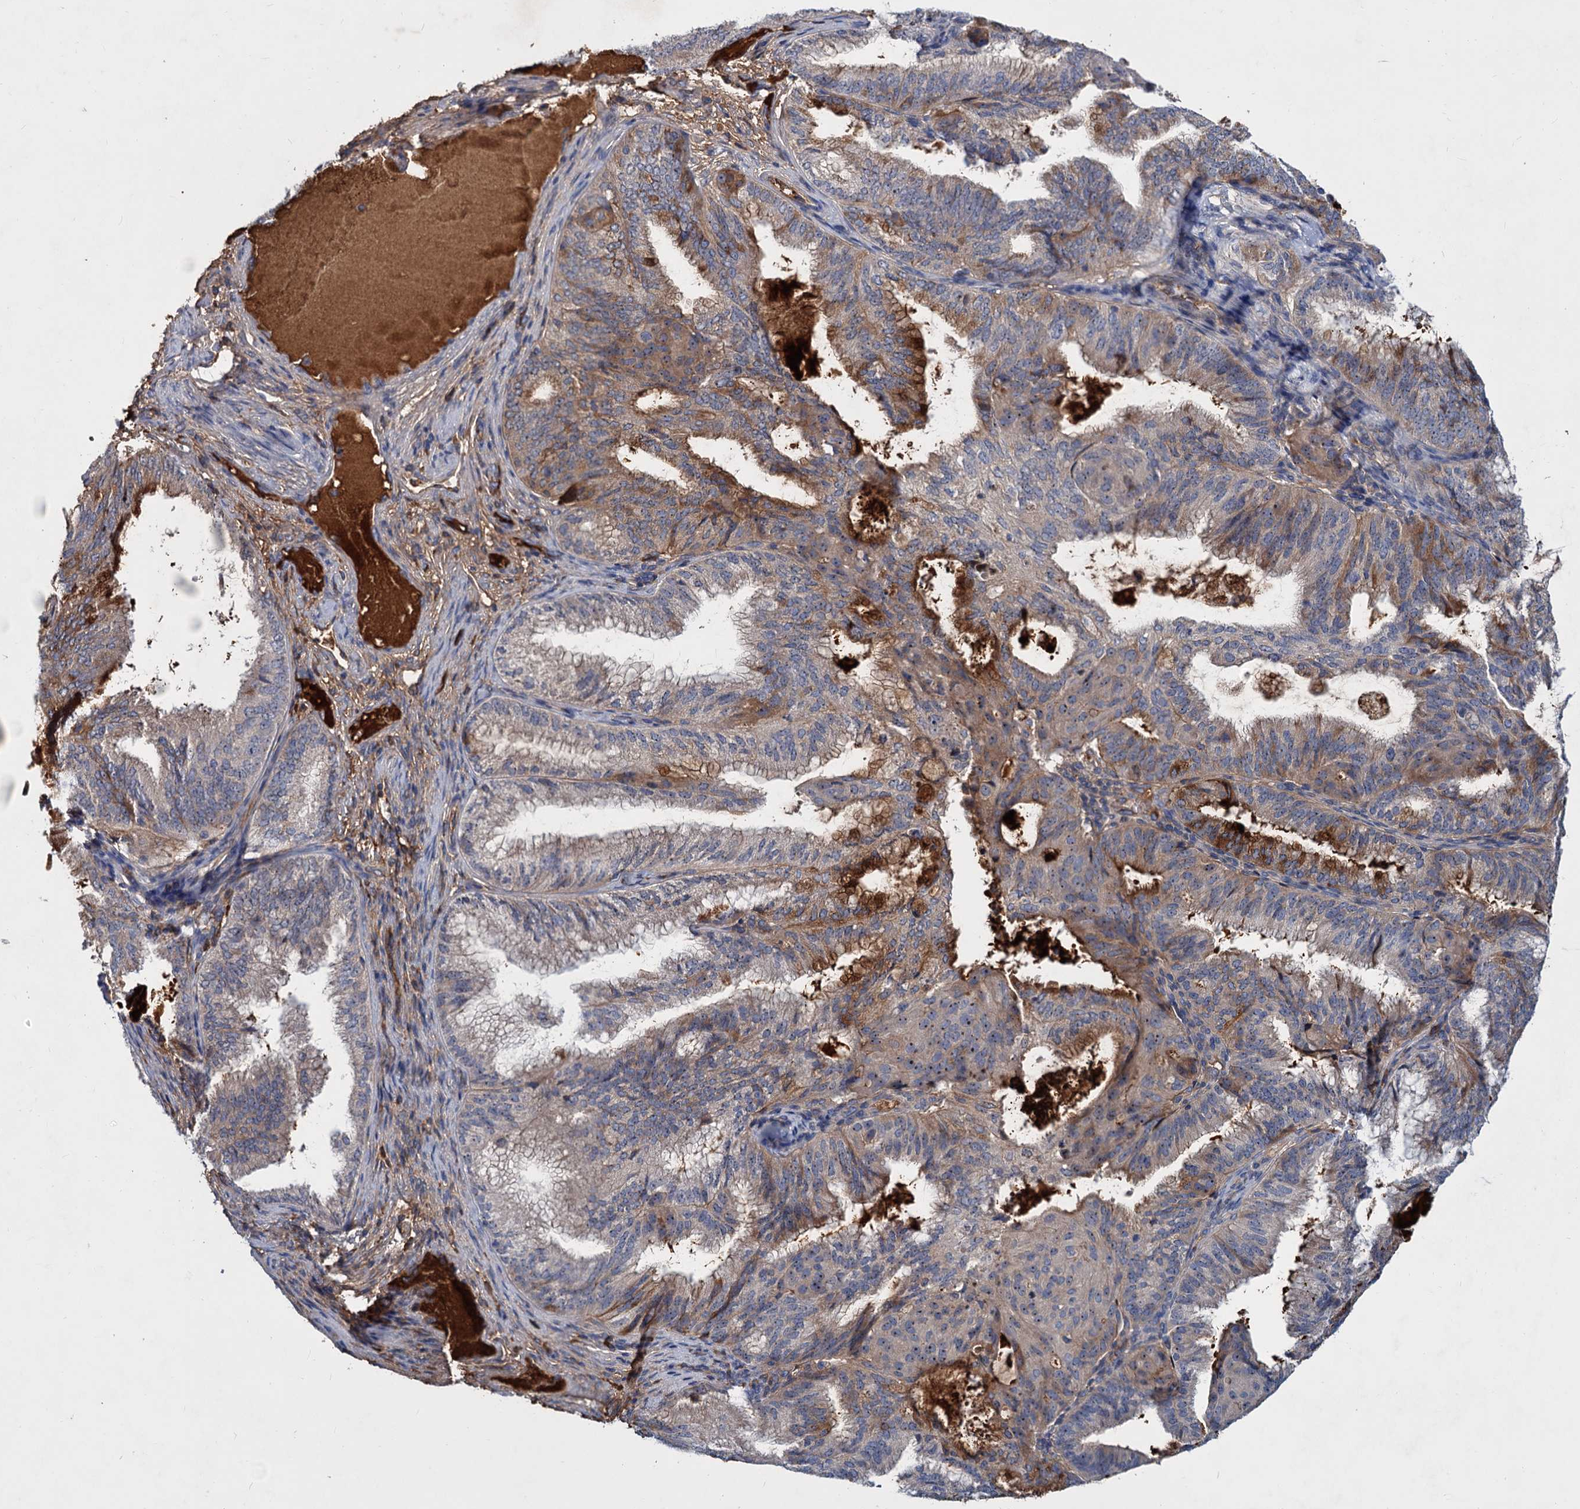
{"staining": {"intensity": "moderate", "quantity": "25%-75%", "location": "cytoplasmic/membranous"}, "tissue": "endometrial cancer", "cell_type": "Tumor cells", "image_type": "cancer", "snomed": [{"axis": "morphology", "description": "Adenocarcinoma, NOS"}, {"axis": "topography", "description": "Endometrium"}], "caption": "About 25%-75% of tumor cells in endometrial cancer (adenocarcinoma) display moderate cytoplasmic/membranous protein positivity as visualized by brown immunohistochemical staining.", "gene": "CHRD", "patient": {"sex": "female", "age": 49}}